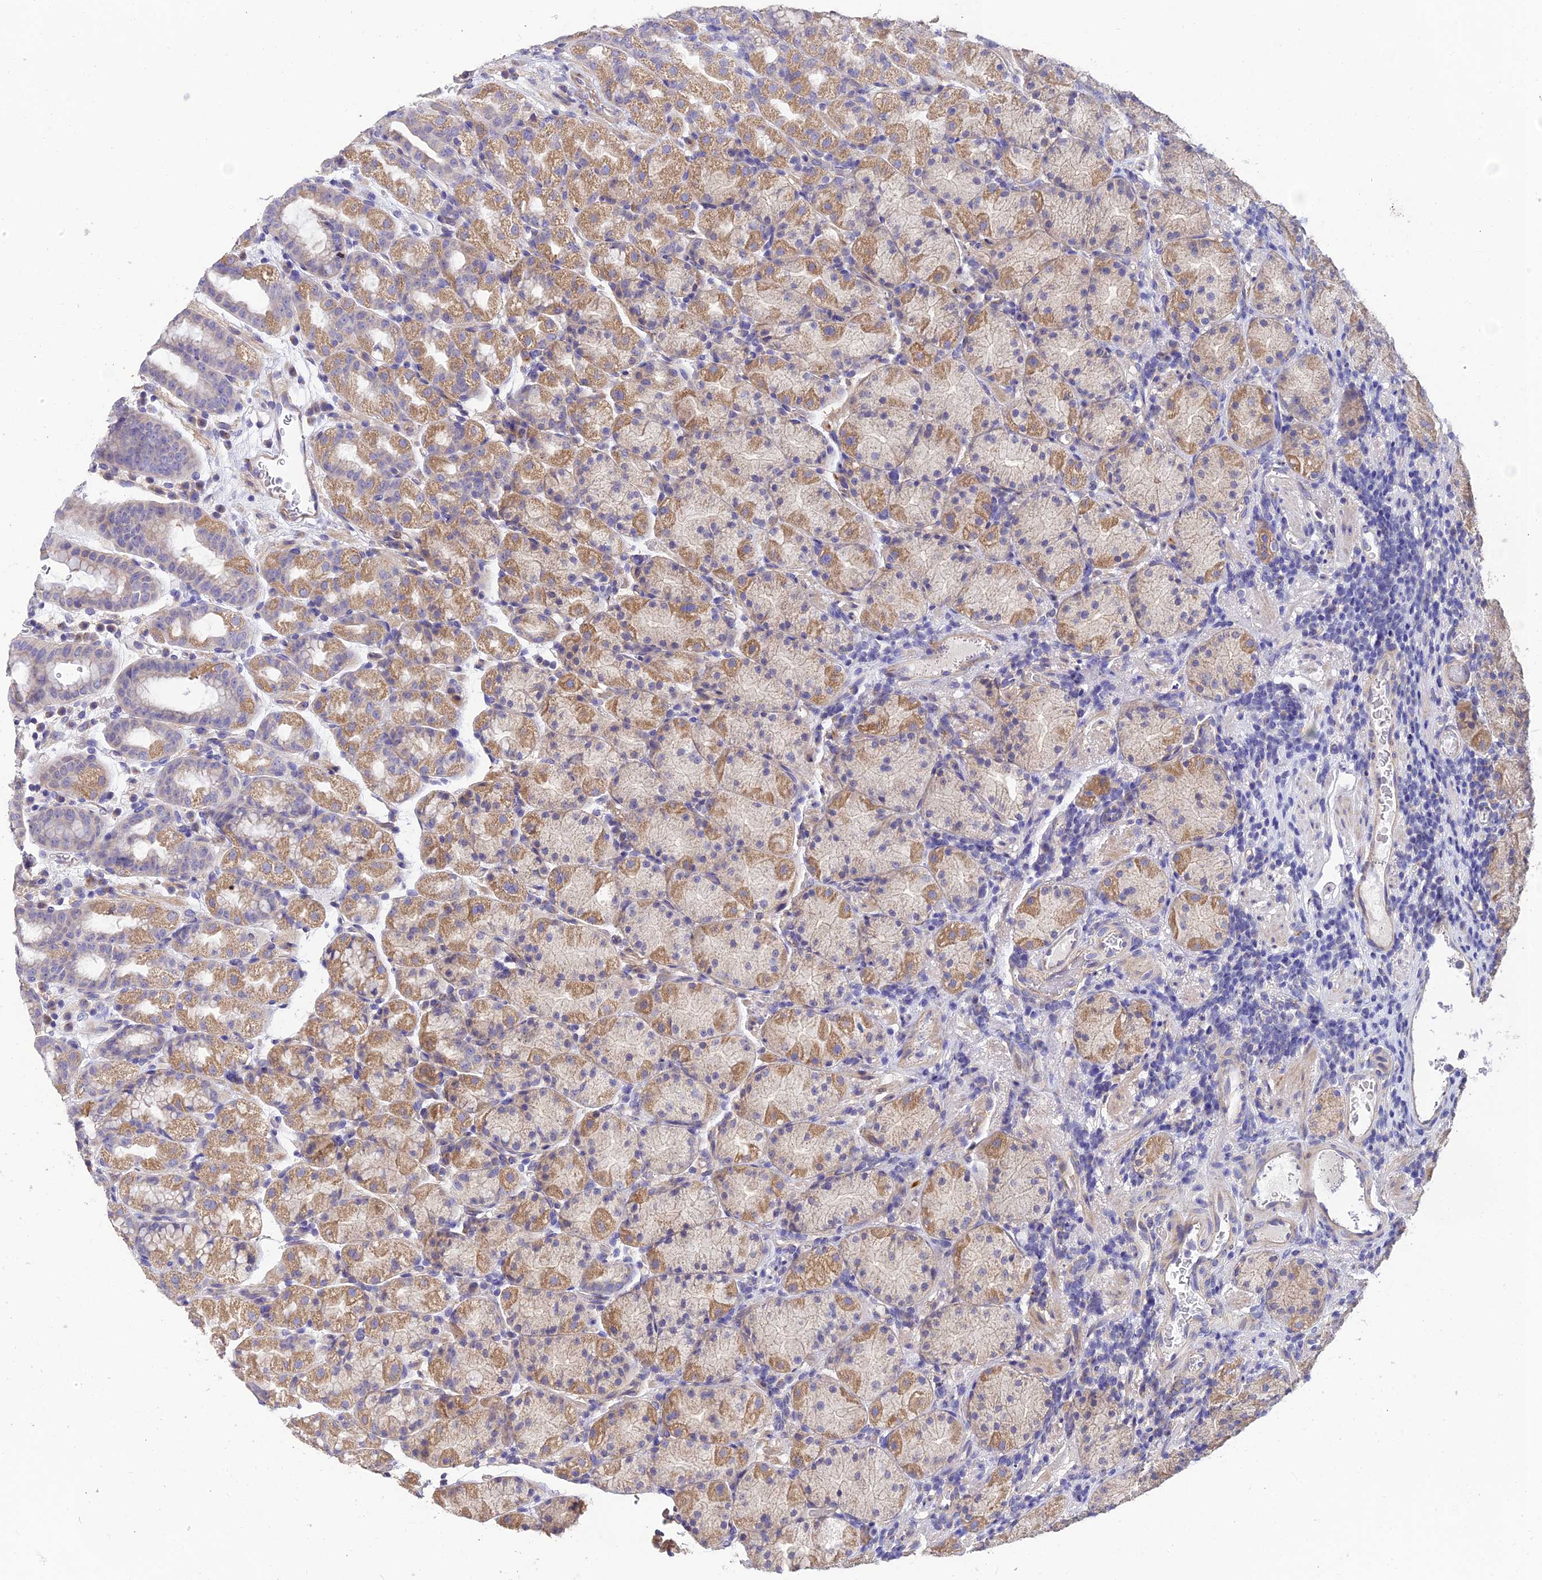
{"staining": {"intensity": "moderate", "quantity": ">75%", "location": "cytoplasmic/membranous"}, "tissue": "stomach", "cell_type": "Glandular cells", "image_type": "normal", "snomed": [{"axis": "morphology", "description": "Normal tissue, NOS"}, {"axis": "topography", "description": "Stomach, upper"}, {"axis": "topography", "description": "Stomach, lower"}, {"axis": "topography", "description": "Small intestine"}], "caption": "Immunohistochemical staining of unremarkable human stomach demonstrates >75% levels of moderate cytoplasmic/membranous protein positivity in approximately >75% of glandular cells.", "gene": "ARL8A", "patient": {"sex": "male", "age": 68}}